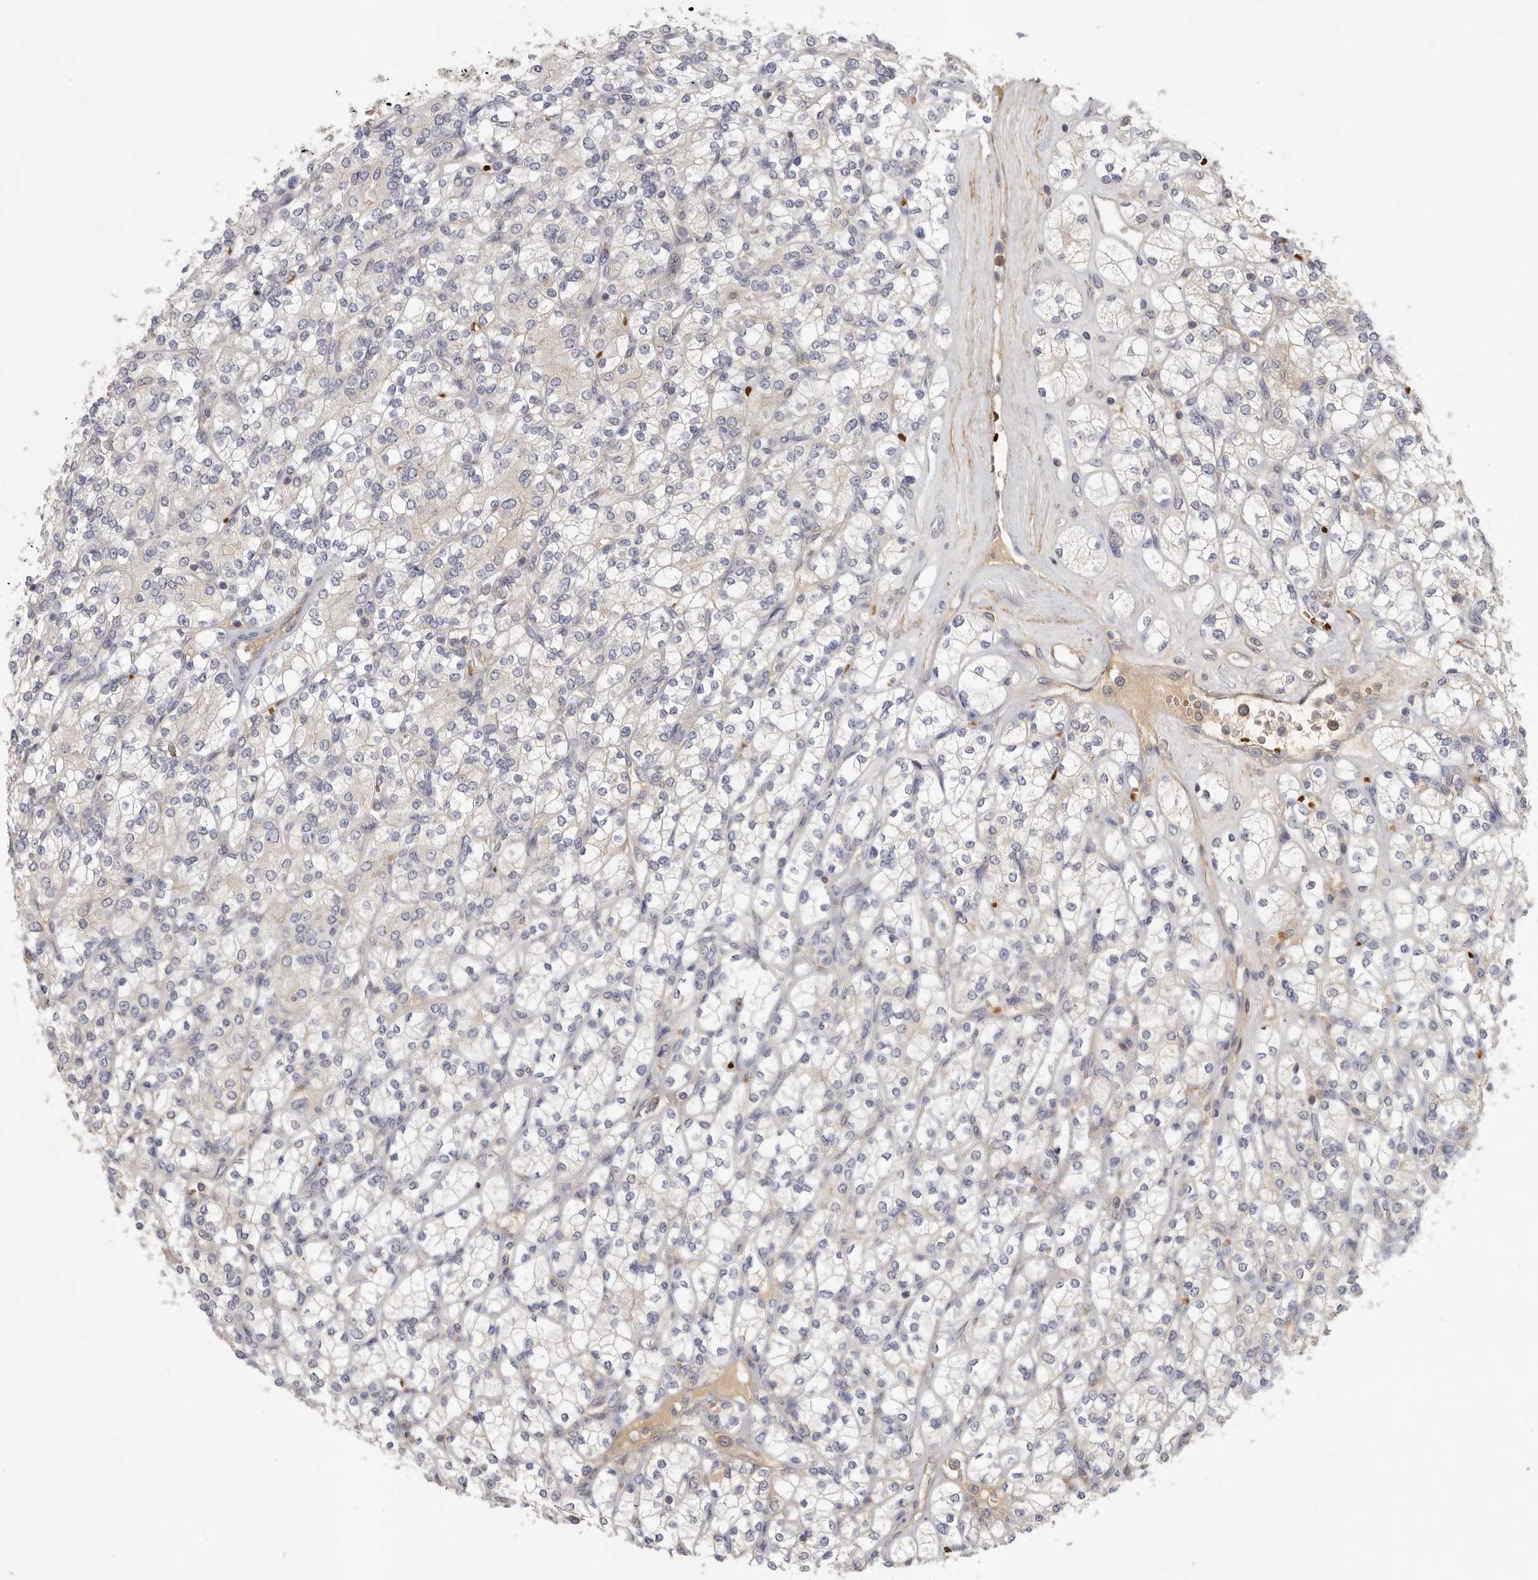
{"staining": {"intensity": "negative", "quantity": "none", "location": "none"}, "tissue": "renal cancer", "cell_type": "Tumor cells", "image_type": "cancer", "snomed": [{"axis": "morphology", "description": "Adenocarcinoma, NOS"}, {"axis": "topography", "description": "Kidney"}], "caption": "A histopathology image of human adenocarcinoma (renal) is negative for staining in tumor cells. Brightfield microscopy of immunohistochemistry stained with DAB (brown) and hematoxylin (blue), captured at high magnification.", "gene": "CFAP298", "patient": {"sex": "male", "age": 77}}